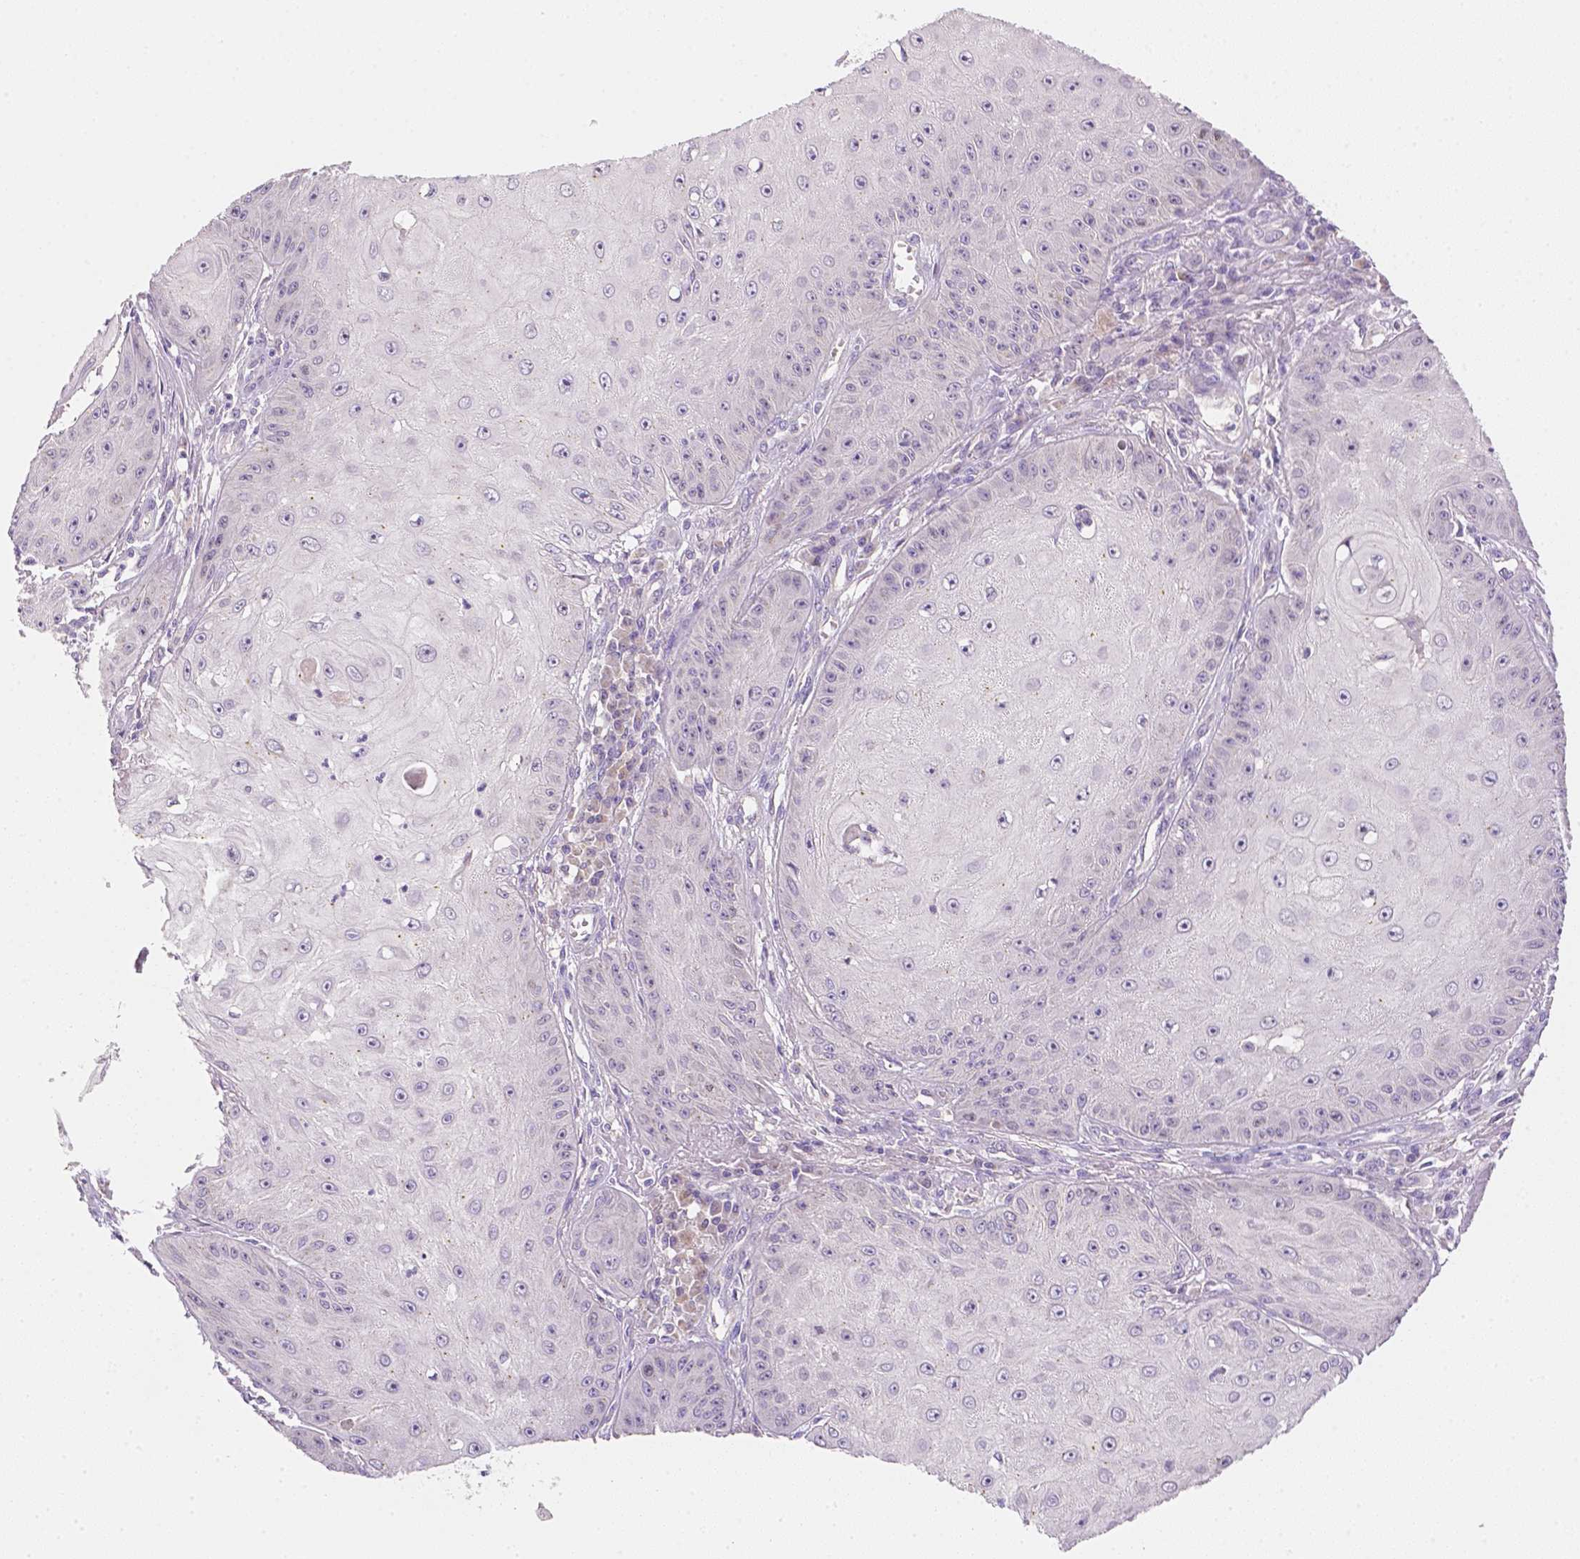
{"staining": {"intensity": "negative", "quantity": "none", "location": "none"}, "tissue": "skin cancer", "cell_type": "Tumor cells", "image_type": "cancer", "snomed": [{"axis": "morphology", "description": "Squamous cell carcinoma, NOS"}, {"axis": "topography", "description": "Skin"}], "caption": "This is an immunohistochemistry (IHC) histopathology image of human squamous cell carcinoma (skin). There is no positivity in tumor cells.", "gene": "C10orf67", "patient": {"sex": "male", "age": 70}}